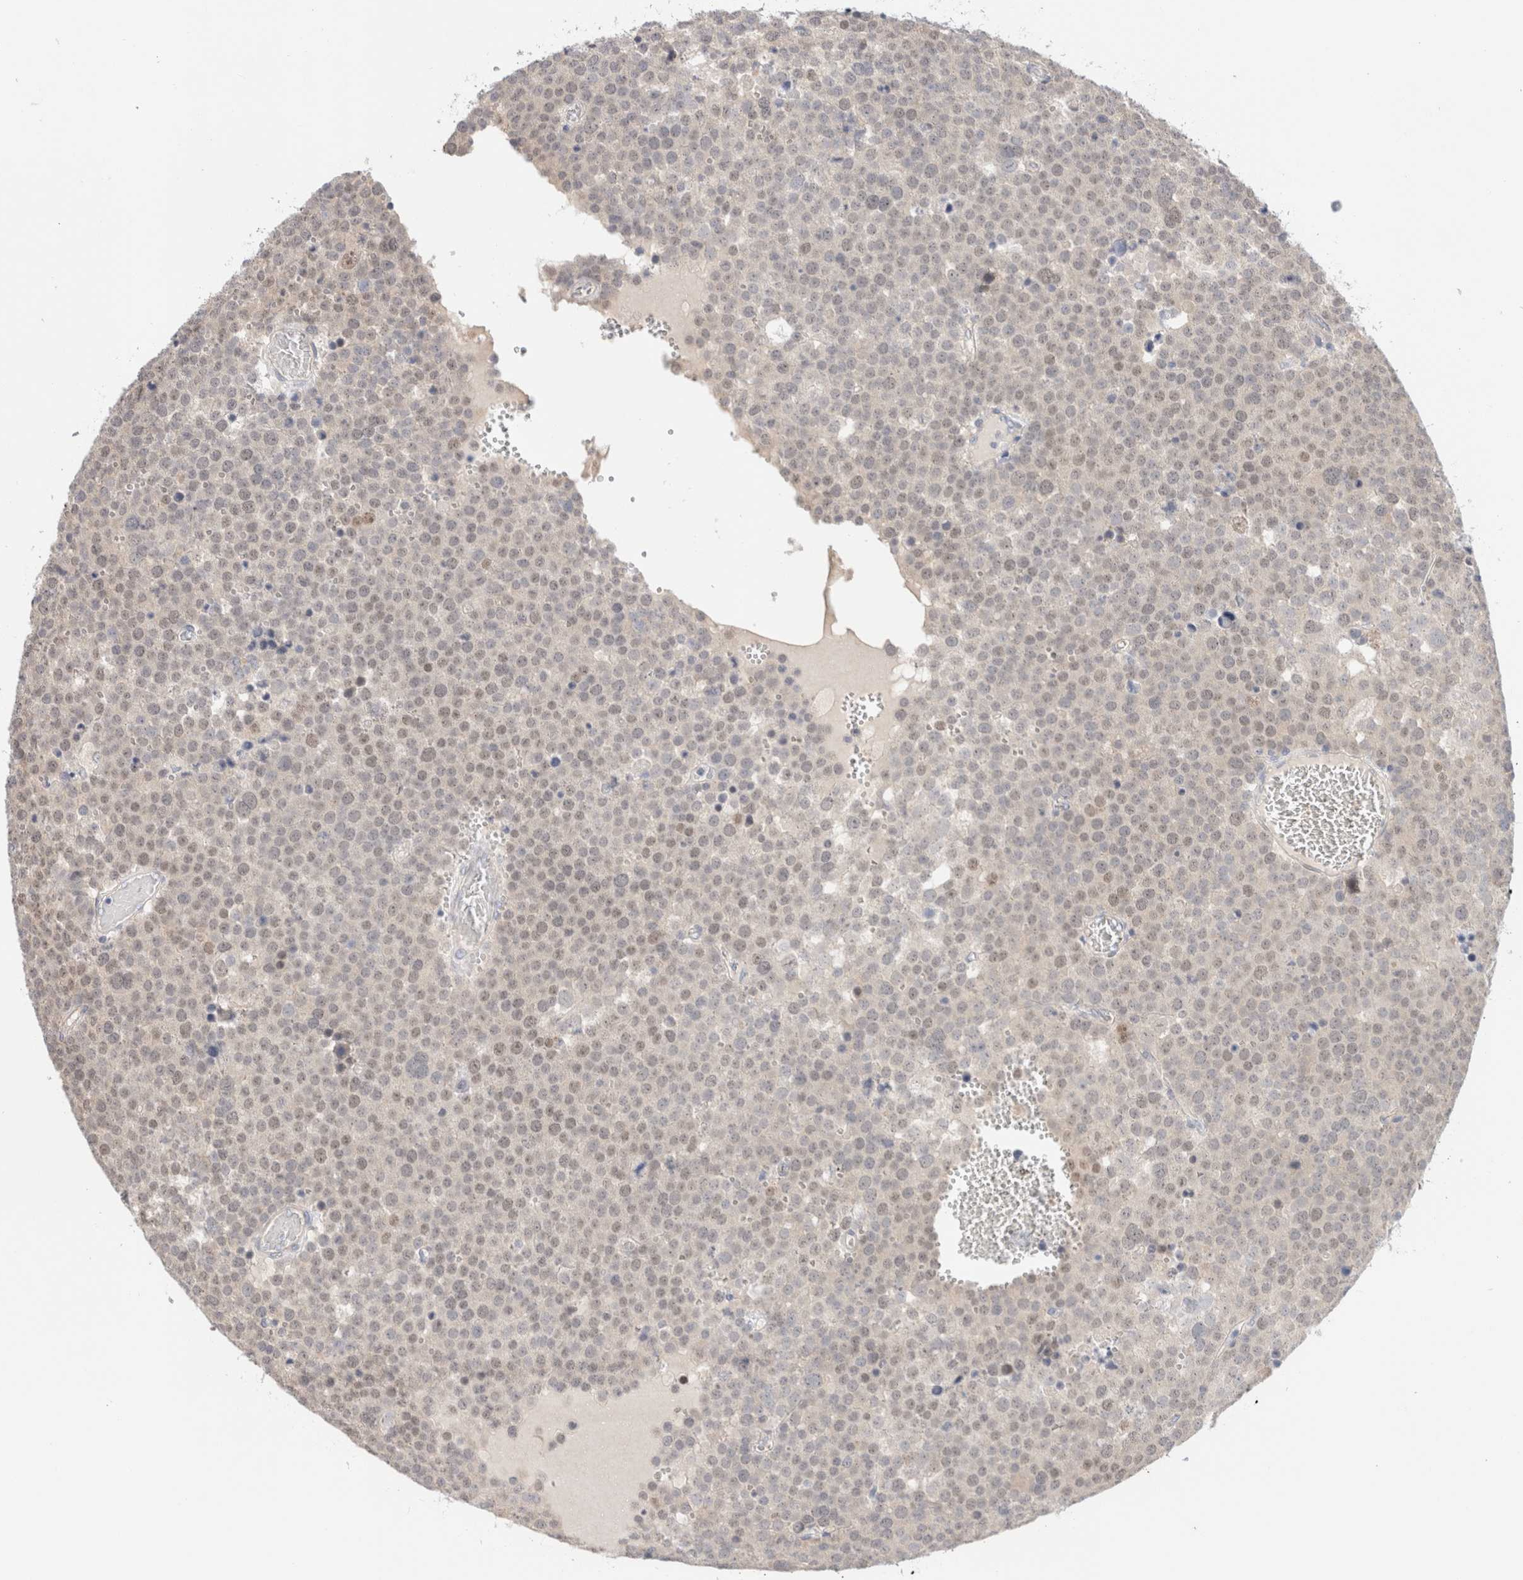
{"staining": {"intensity": "negative", "quantity": "none", "location": "none"}, "tissue": "testis cancer", "cell_type": "Tumor cells", "image_type": "cancer", "snomed": [{"axis": "morphology", "description": "Seminoma, NOS"}, {"axis": "topography", "description": "Testis"}], "caption": "An immunohistochemistry micrograph of testis cancer is shown. There is no staining in tumor cells of testis cancer.", "gene": "SPRTN", "patient": {"sex": "male", "age": 71}}